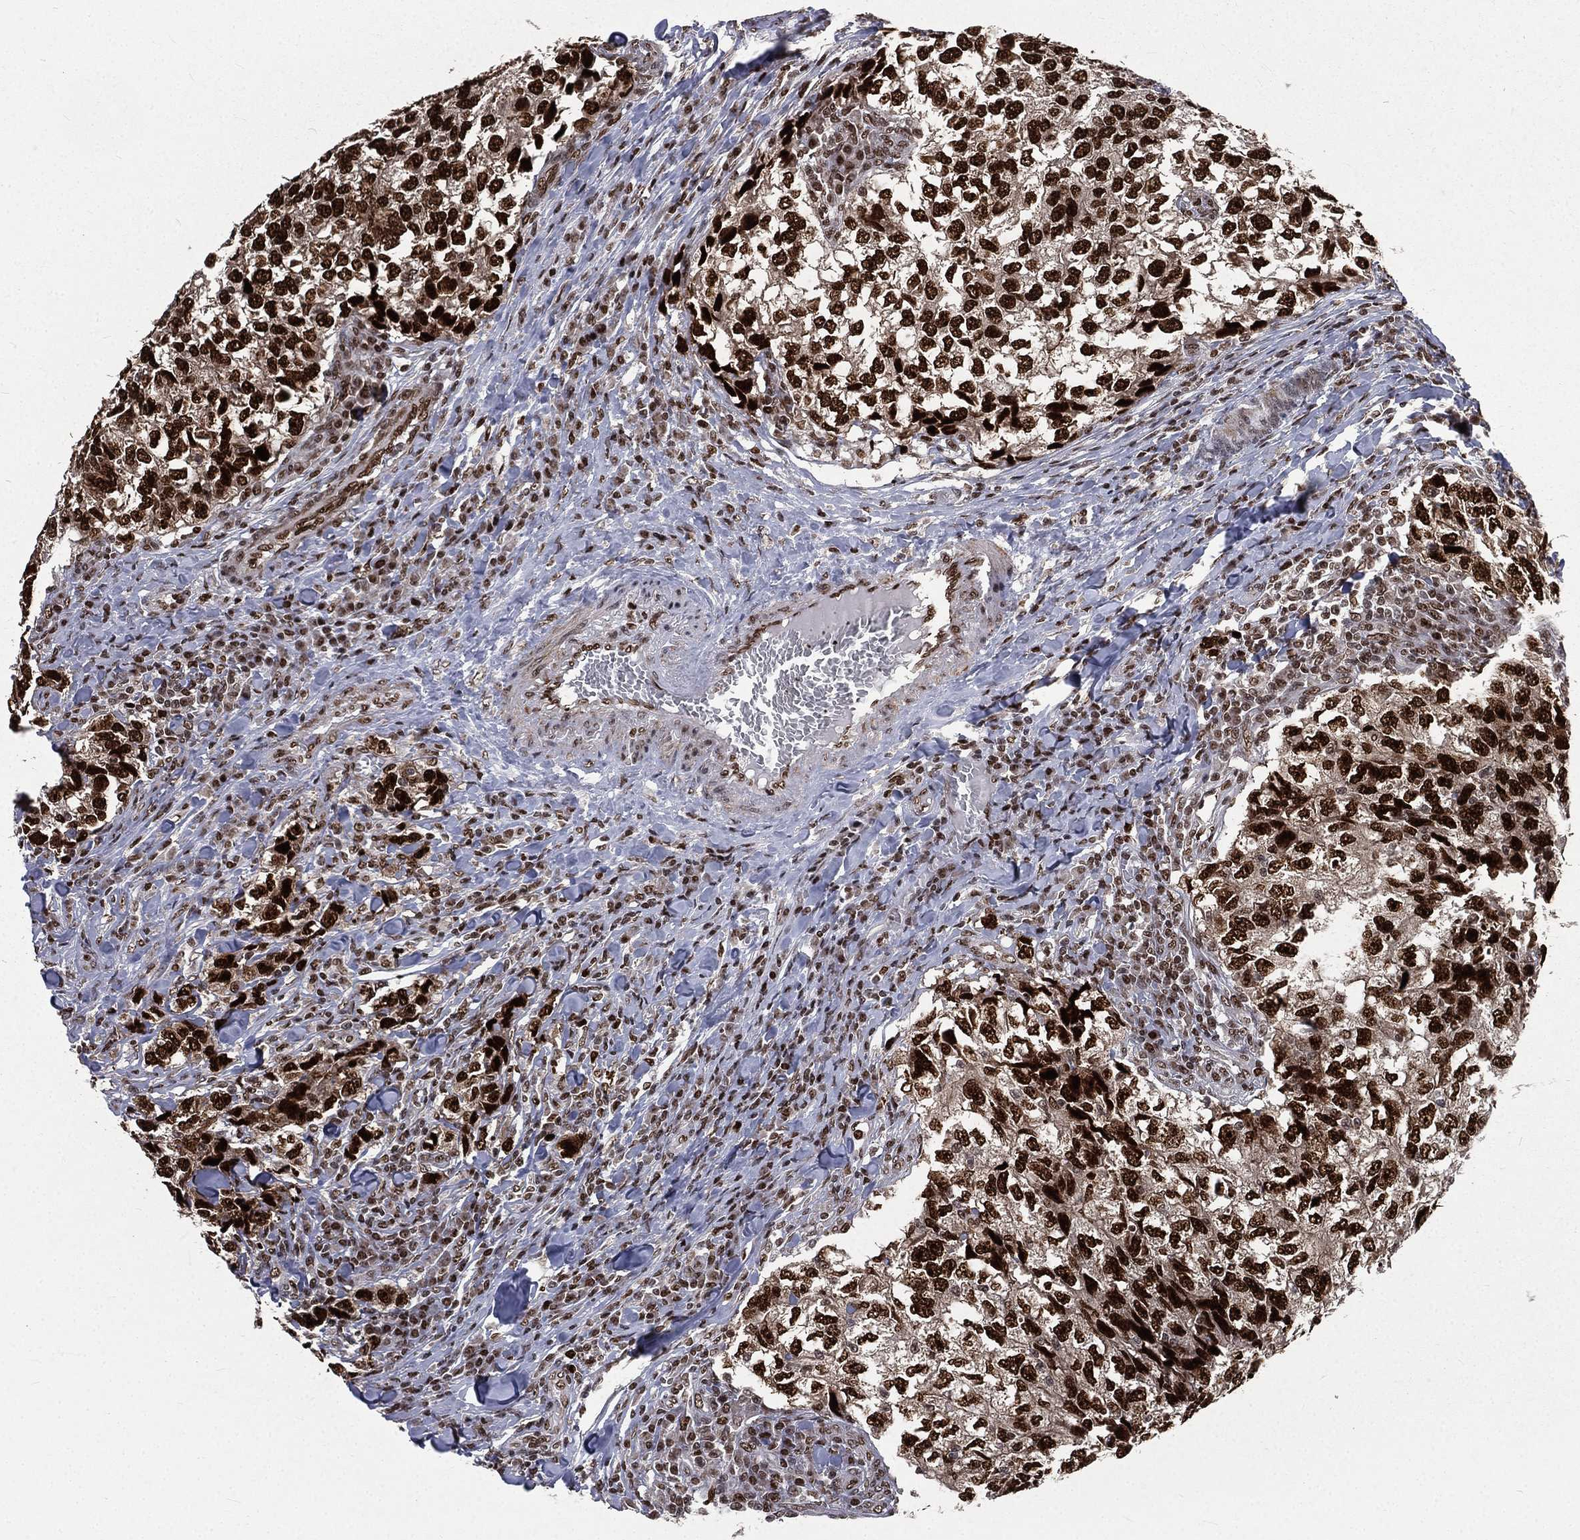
{"staining": {"intensity": "strong", "quantity": ">75%", "location": "nuclear"}, "tissue": "breast cancer", "cell_type": "Tumor cells", "image_type": "cancer", "snomed": [{"axis": "morphology", "description": "Duct carcinoma"}, {"axis": "topography", "description": "Breast"}], "caption": "Strong nuclear protein expression is appreciated in approximately >75% of tumor cells in breast cancer. Ihc stains the protein in brown and the nuclei are stained blue.", "gene": "POLB", "patient": {"sex": "female", "age": 30}}